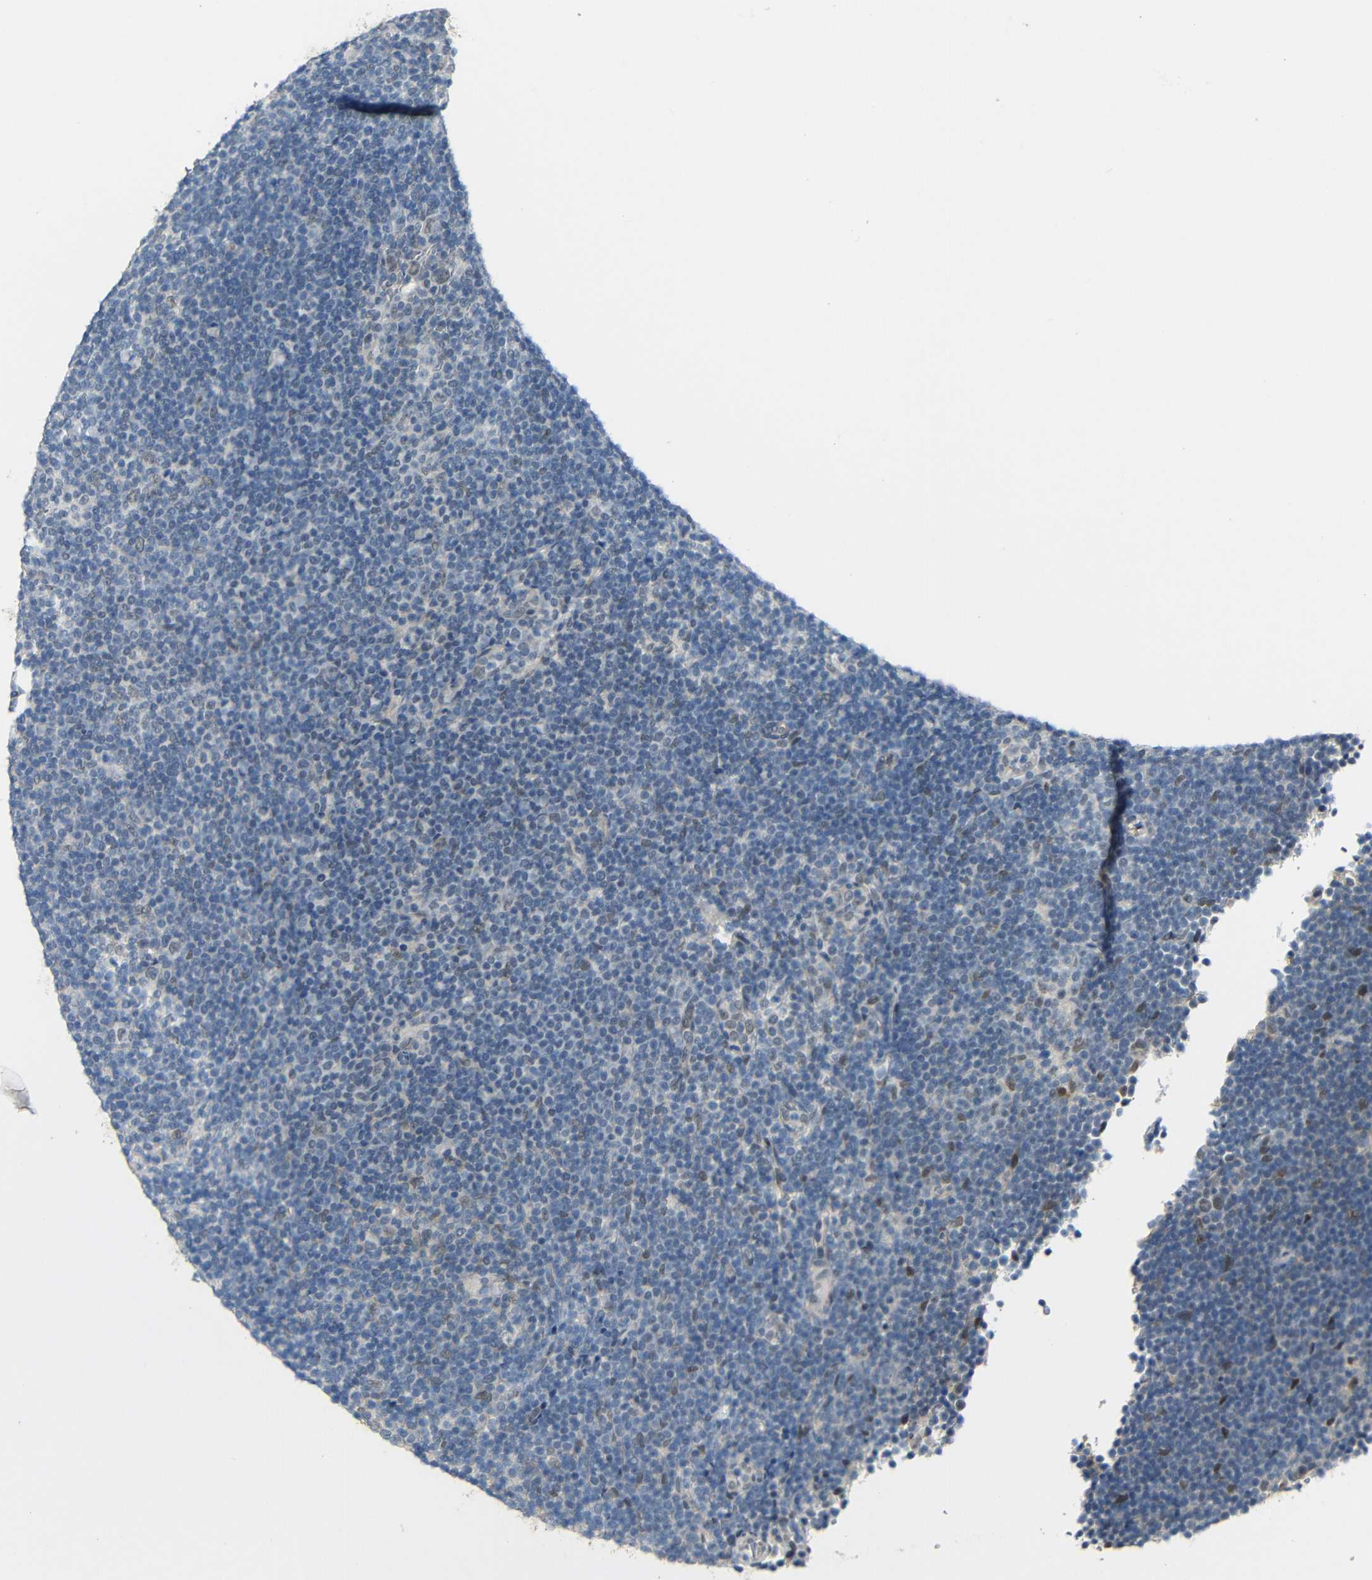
{"staining": {"intensity": "weak", "quantity": ">75%", "location": "nuclear"}, "tissue": "lymphoma", "cell_type": "Tumor cells", "image_type": "cancer", "snomed": [{"axis": "morphology", "description": "Hodgkin's disease, NOS"}, {"axis": "topography", "description": "Lymph node"}], "caption": "Protein analysis of Hodgkin's disease tissue reveals weak nuclear staining in approximately >75% of tumor cells.", "gene": "GPR158", "patient": {"sex": "female", "age": 57}}